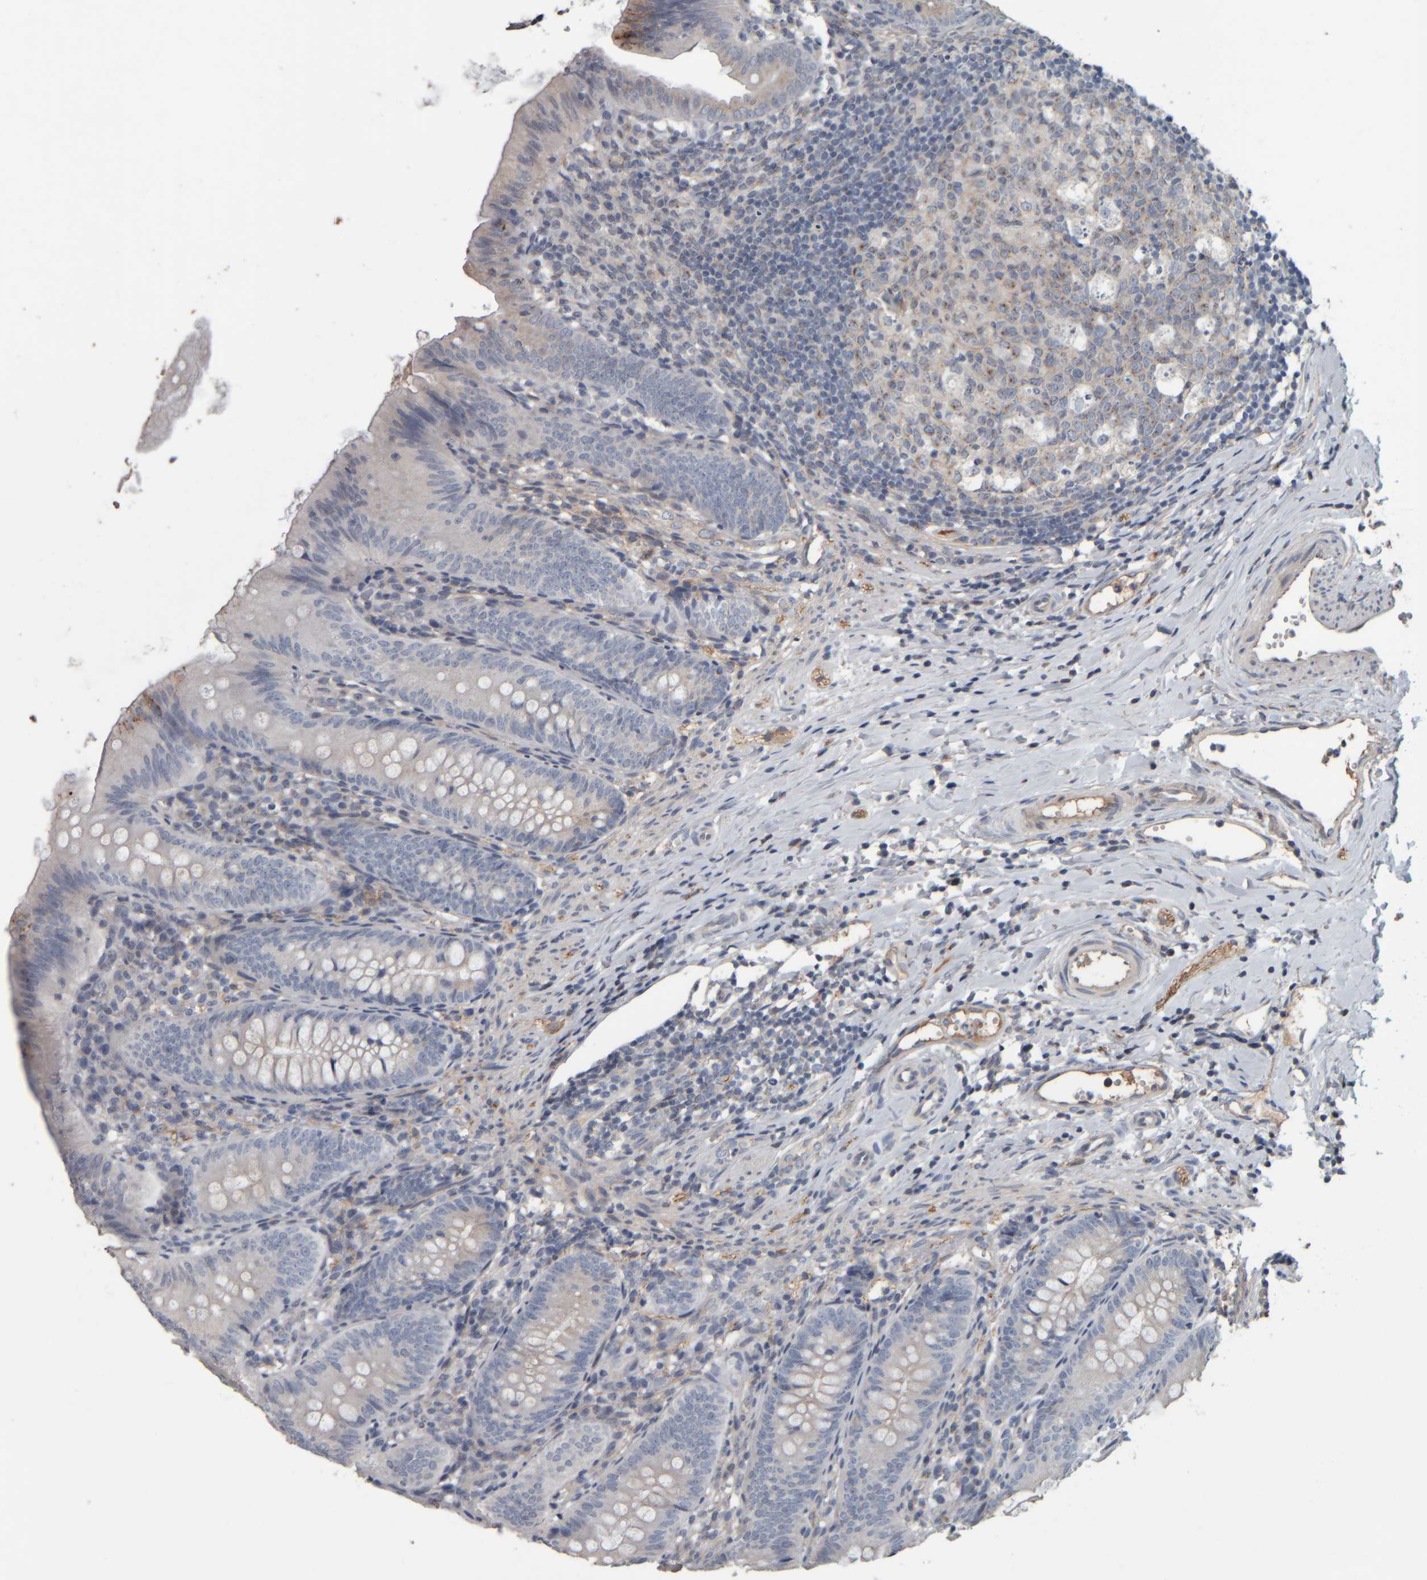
{"staining": {"intensity": "negative", "quantity": "none", "location": "none"}, "tissue": "appendix", "cell_type": "Glandular cells", "image_type": "normal", "snomed": [{"axis": "morphology", "description": "Normal tissue, NOS"}, {"axis": "topography", "description": "Appendix"}], "caption": "Immunohistochemistry of unremarkable appendix demonstrates no staining in glandular cells.", "gene": "CAVIN4", "patient": {"sex": "male", "age": 1}}